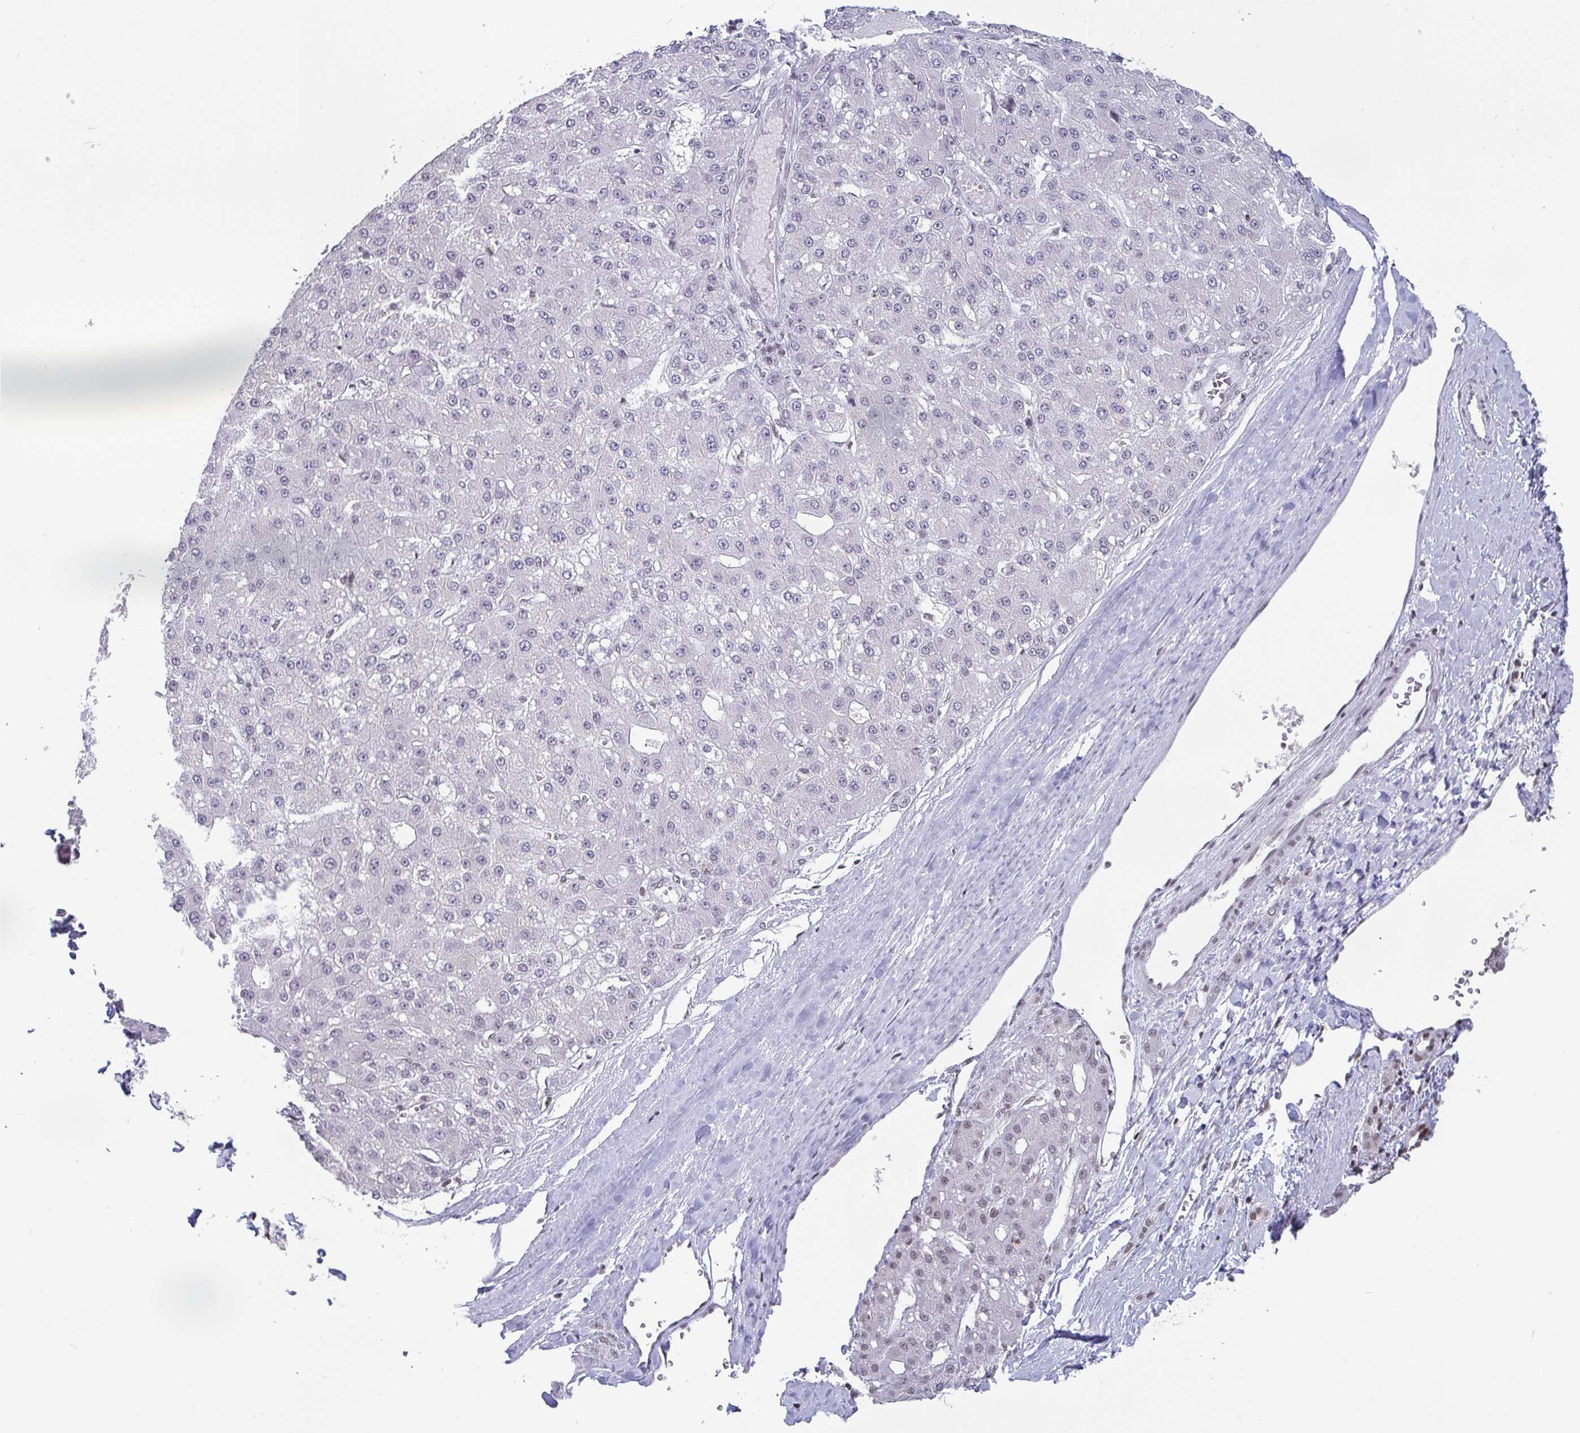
{"staining": {"intensity": "negative", "quantity": "none", "location": "none"}, "tissue": "liver cancer", "cell_type": "Tumor cells", "image_type": "cancer", "snomed": [{"axis": "morphology", "description": "Carcinoma, Hepatocellular, NOS"}, {"axis": "topography", "description": "Liver"}], "caption": "Immunohistochemistry histopathology image of neoplastic tissue: liver cancer (hepatocellular carcinoma) stained with DAB (3,3'-diaminobenzidine) reveals no significant protein positivity in tumor cells.", "gene": "CTCF", "patient": {"sex": "male", "age": 67}}